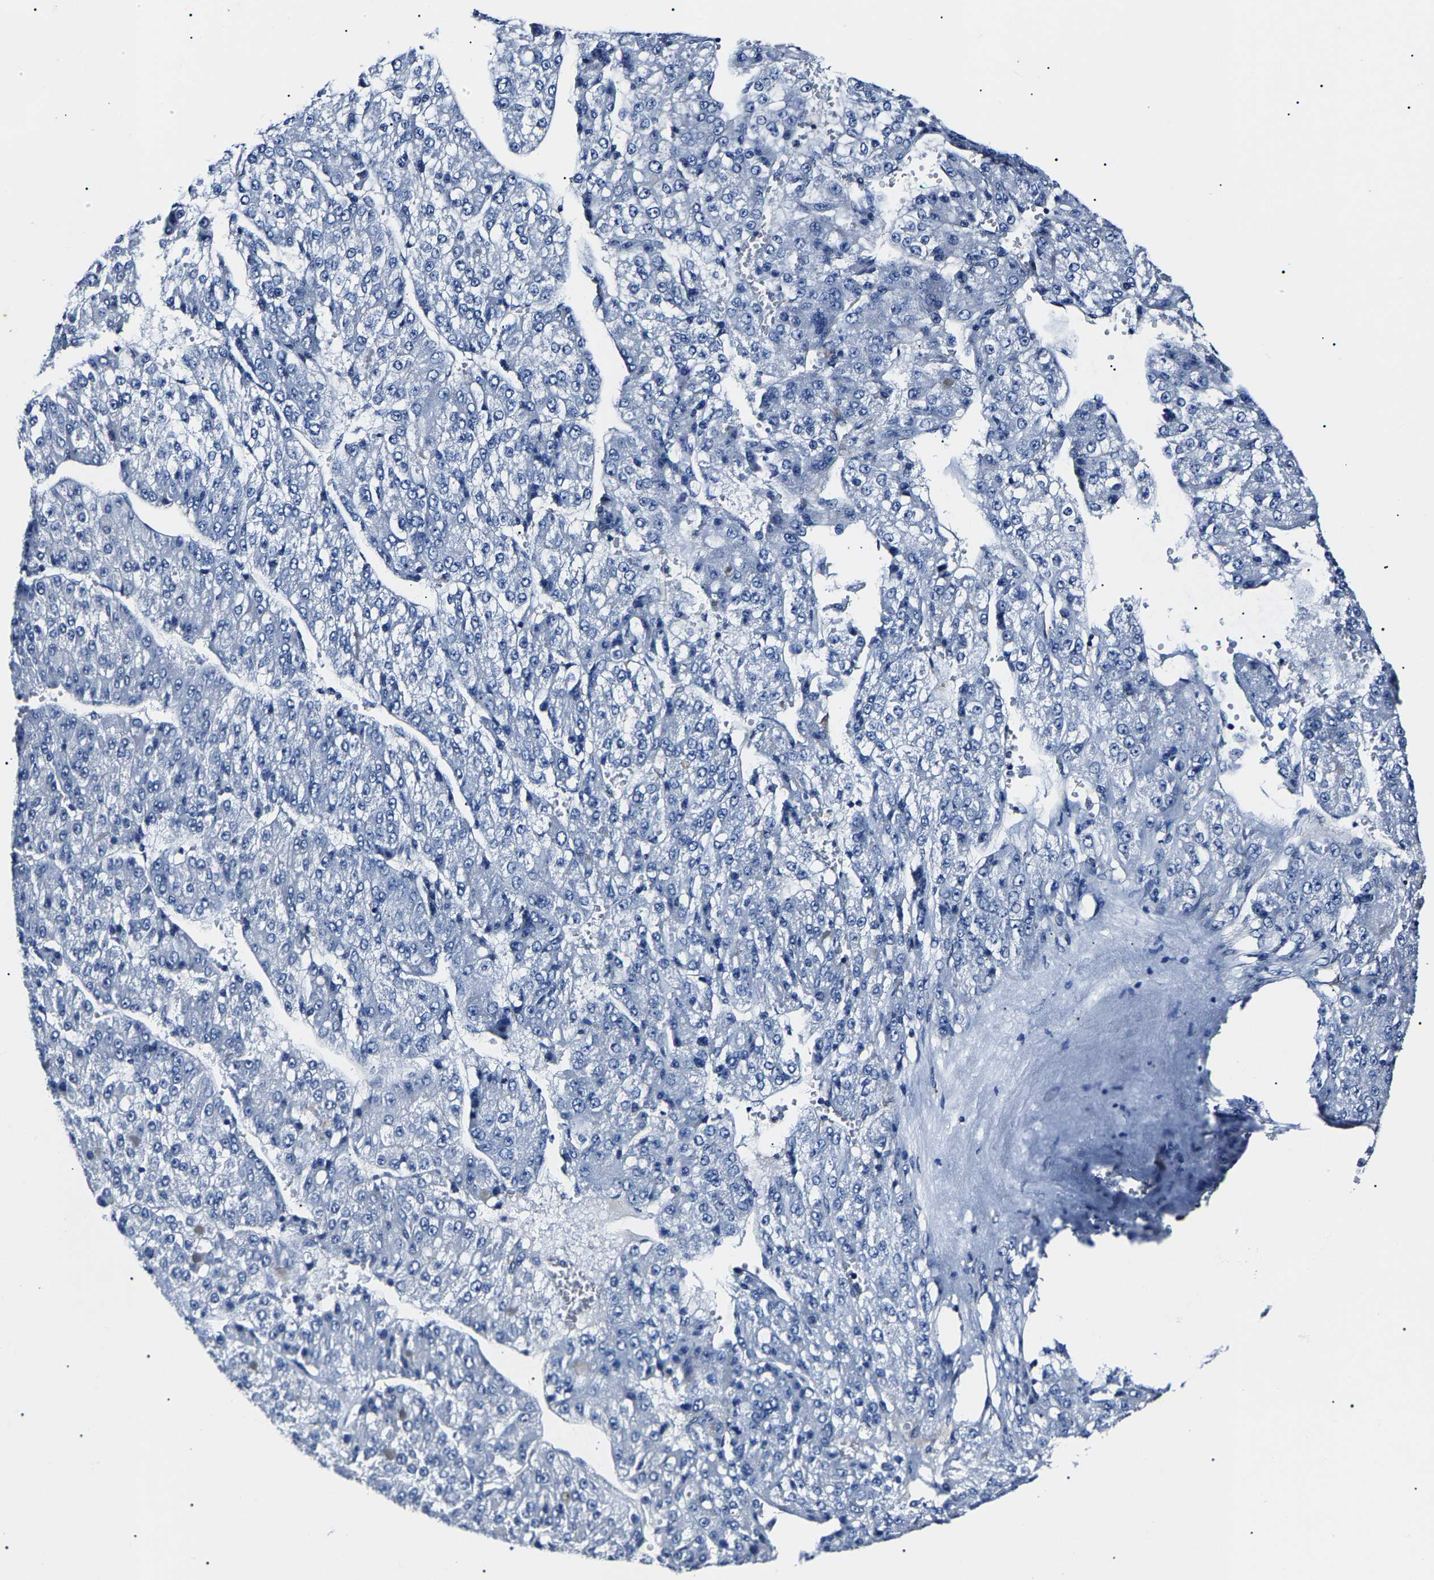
{"staining": {"intensity": "negative", "quantity": "none", "location": "none"}, "tissue": "liver cancer", "cell_type": "Tumor cells", "image_type": "cancer", "snomed": [{"axis": "morphology", "description": "Carcinoma, Hepatocellular, NOS"}, {"axis": "topography", "description": "Liver"}], "caption": "Tumor cells show no significant positivity in hepatocellular carcinoma (liver). (Immunohistochemistry (ihc), brightfield microscopy, high magnification).", "gene": "KLHL42", "patient": {"sex": "female", "age": 73}}